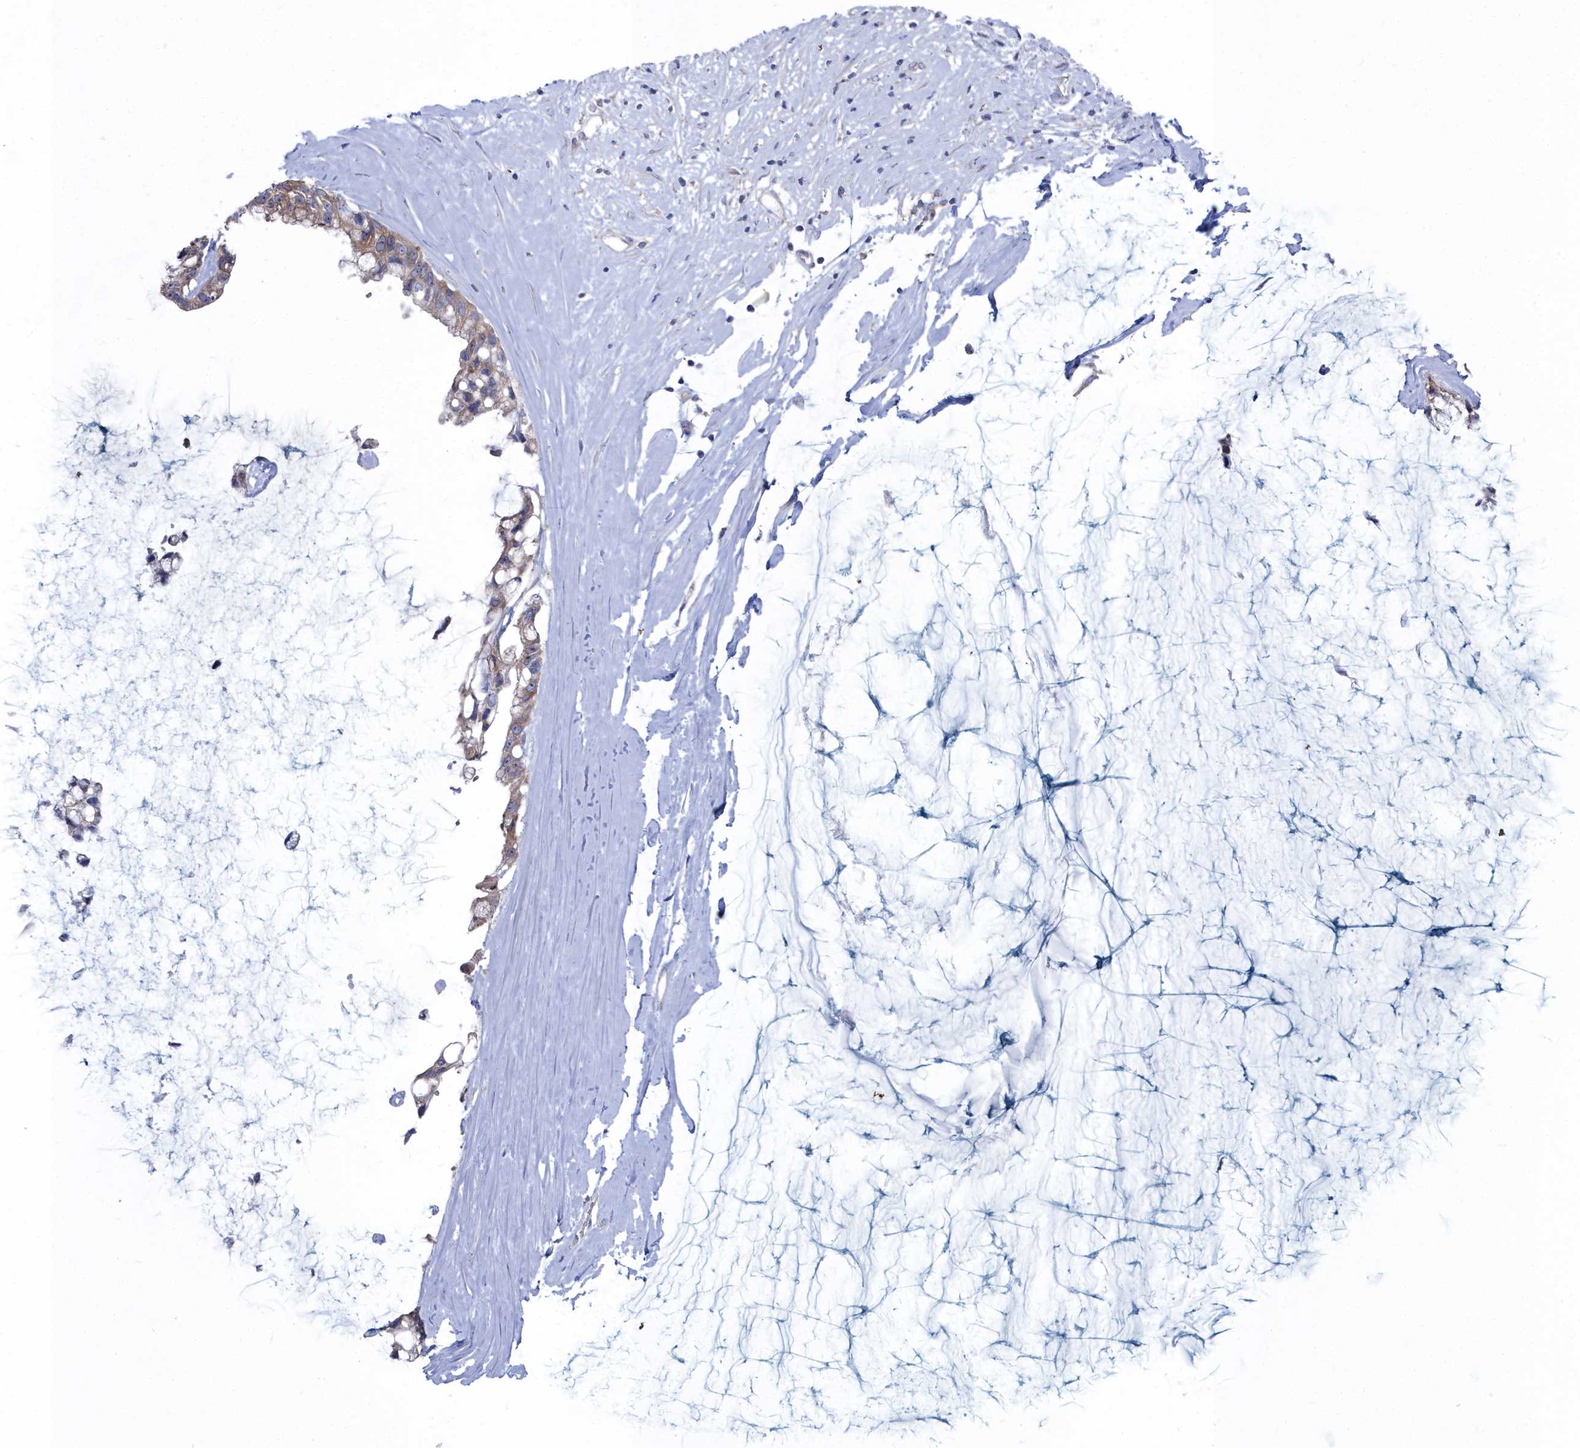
{"staining": {"intensity": "weak", "quantity": "25%-75%", "location": "cytoplasmic/membranous"}, "tissue": "ovarian cancer", "cell_type": "Tumor cells", "image_type": "cancer", "snomed": [{"axis": "morphology", "description": "Cystadenocarcinoma, mucinous, NOS"}, {"axis": "topography", "description": "Ovary"}], "caption": "DAB (3,3'-diaminobenzidine) immunohistochemical staining of ovarian mucinous cystadenocarcinoma exhibits weak cytoplasmic/membranous protein staining in about 25%-75% of tumor cells.", "gene": "CCDC149", "patient": {"sex": "female", "age": 39}}